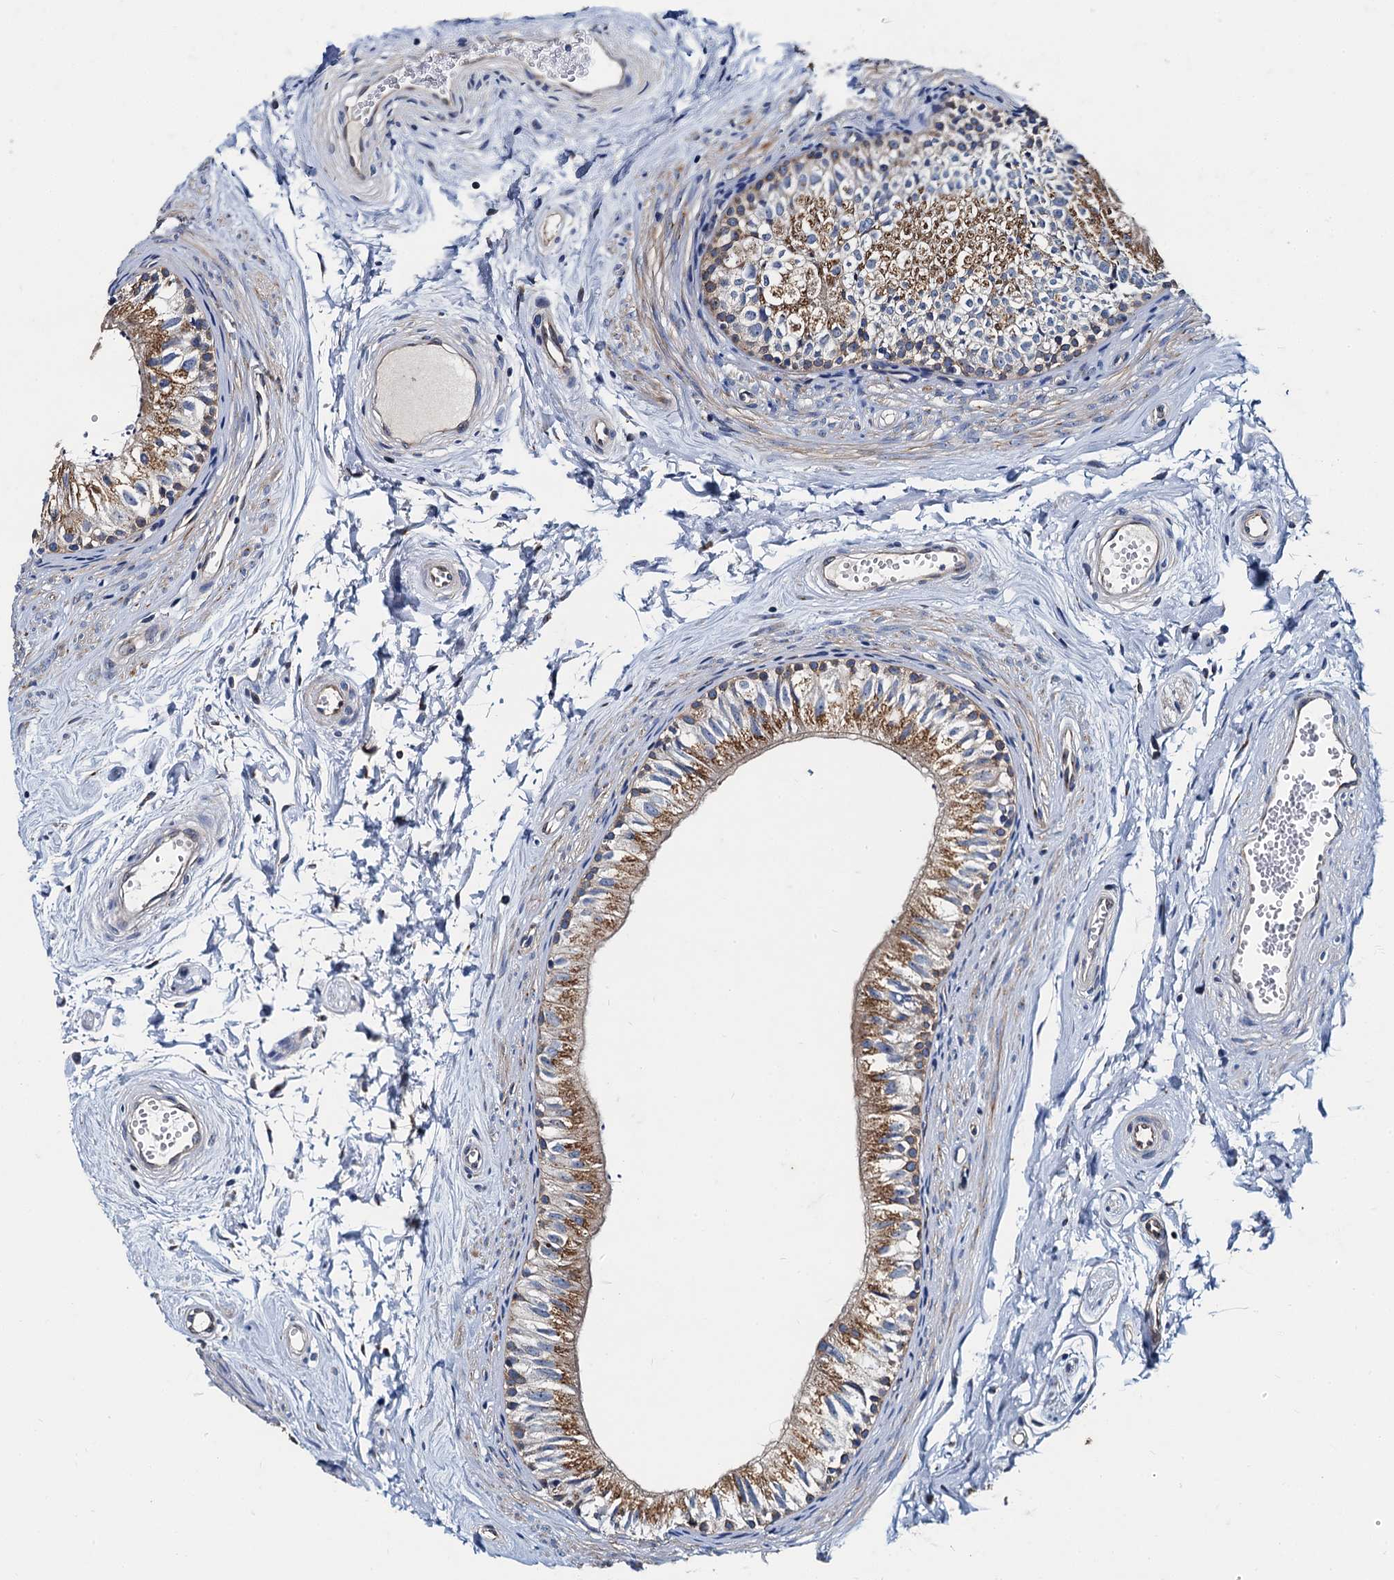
{"staining": {"intensity": "moderate", "quantity": "25%-75%", "location": "cytoplasmic/membranous"}, "tissue": "epididymis", "cell_type": "Glandular cells", "image_type": "normal", "snomed": [{"axis": "morphology", "description": "Normal tissue, NOS"}, {"axis": "topography", "description": "Epididymis"}], "caption": "Glandular cells show moderate cytoplasmic/membranous expression in approximately 25%-75% of cells in benign epididymis.", "gene": "NGRN", "patient": {"sex": "male", "age": 56}}